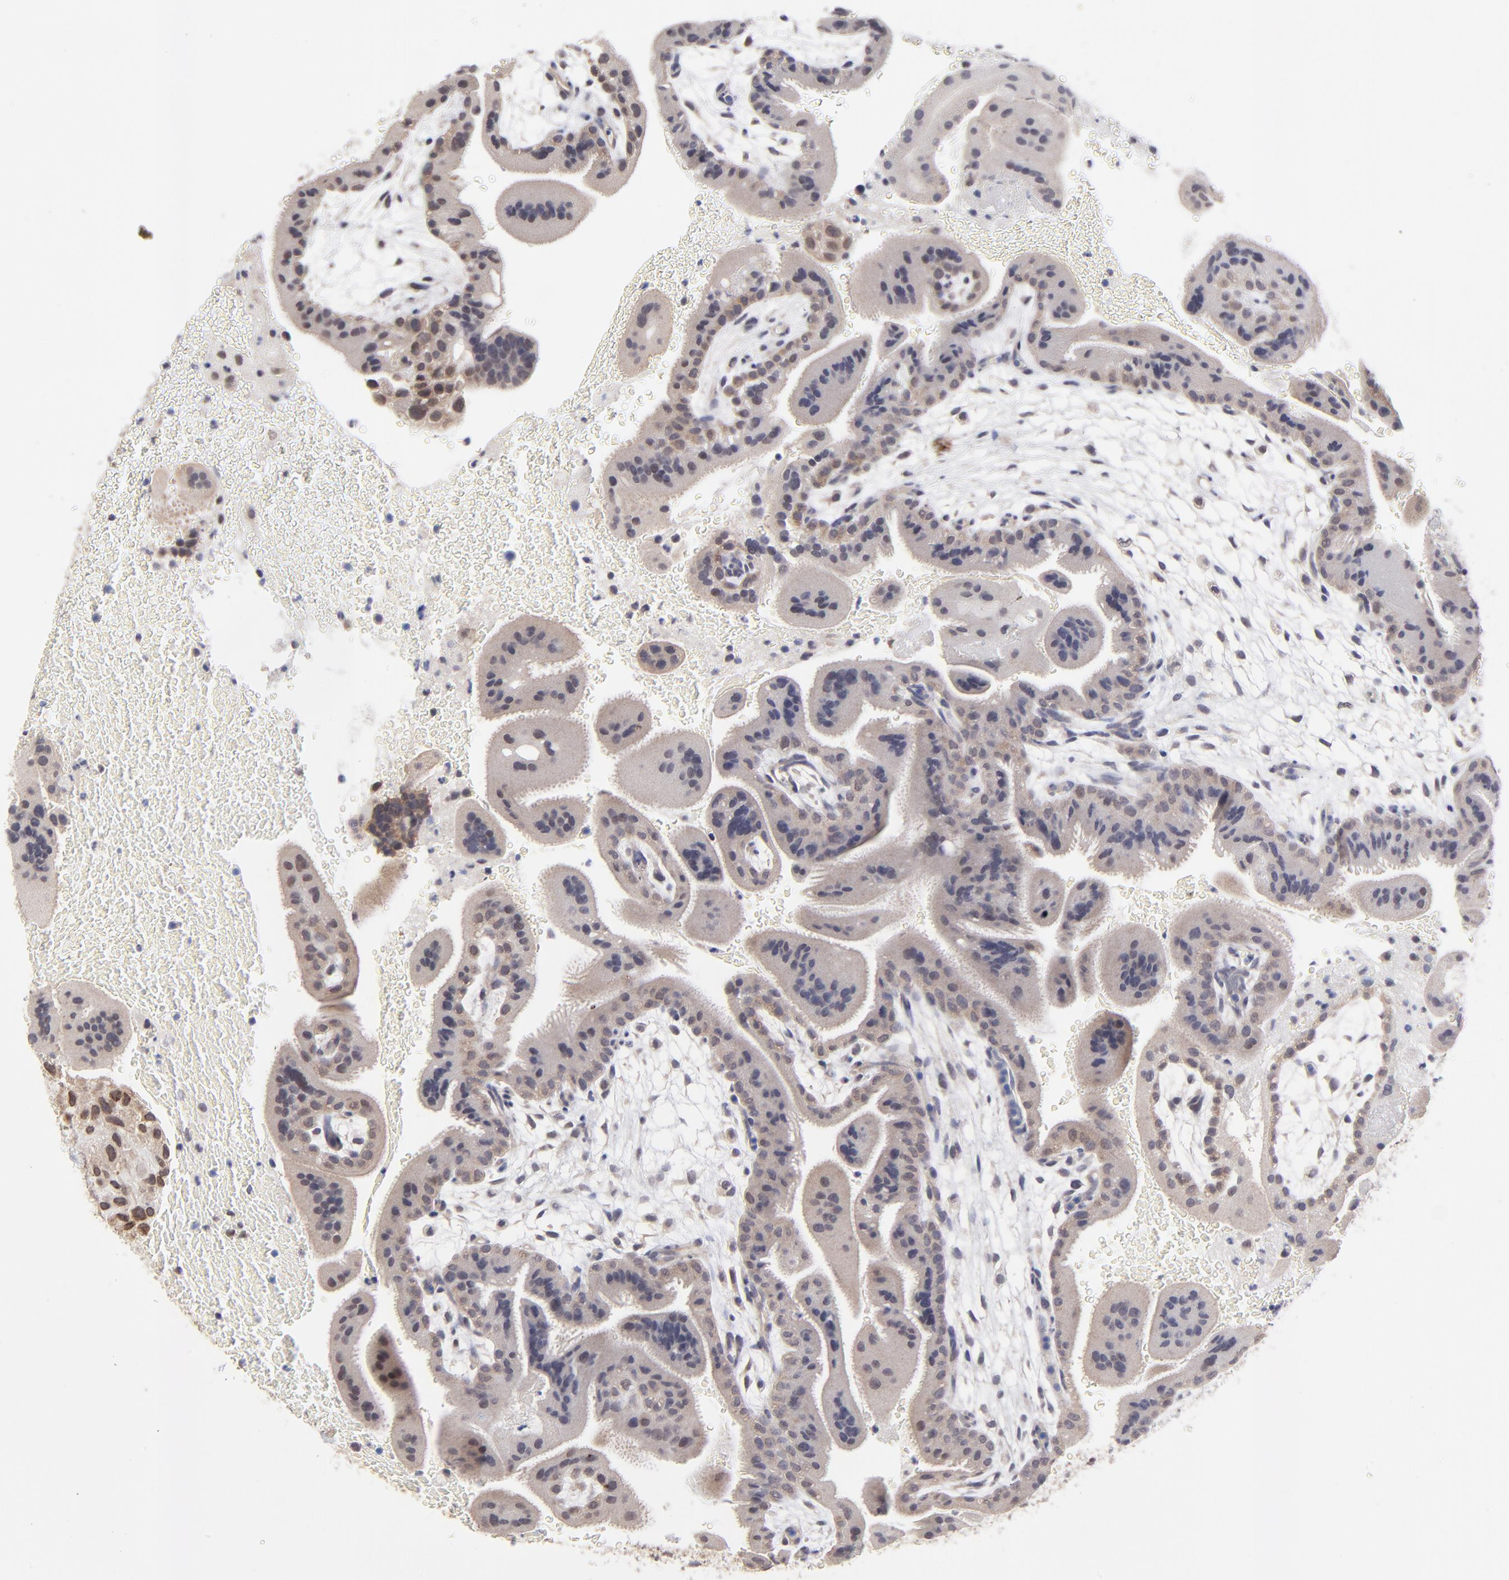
{"staining": {"intensity": "weak", "quantity": "25%-75%", "location": "cytoplasmic/membranous"}, "tissue": "placenta", "cell_type": "Trophoblastic cells", "image_type": "normal", "snomed": [{"axis": "morphology", "description": "Normal tissue, NOS"}, {"axis": "topography", "description": "Placenta"}], "caption": "Approximately 25%-75% of trophoblastic cells in normal human placenta reveal weak cytoplasmic/membranous protein staining as visualized by brown immunohistochemical staining.", "gene": "FBXO8", "patient": {"sex": "female", "age": 19}}